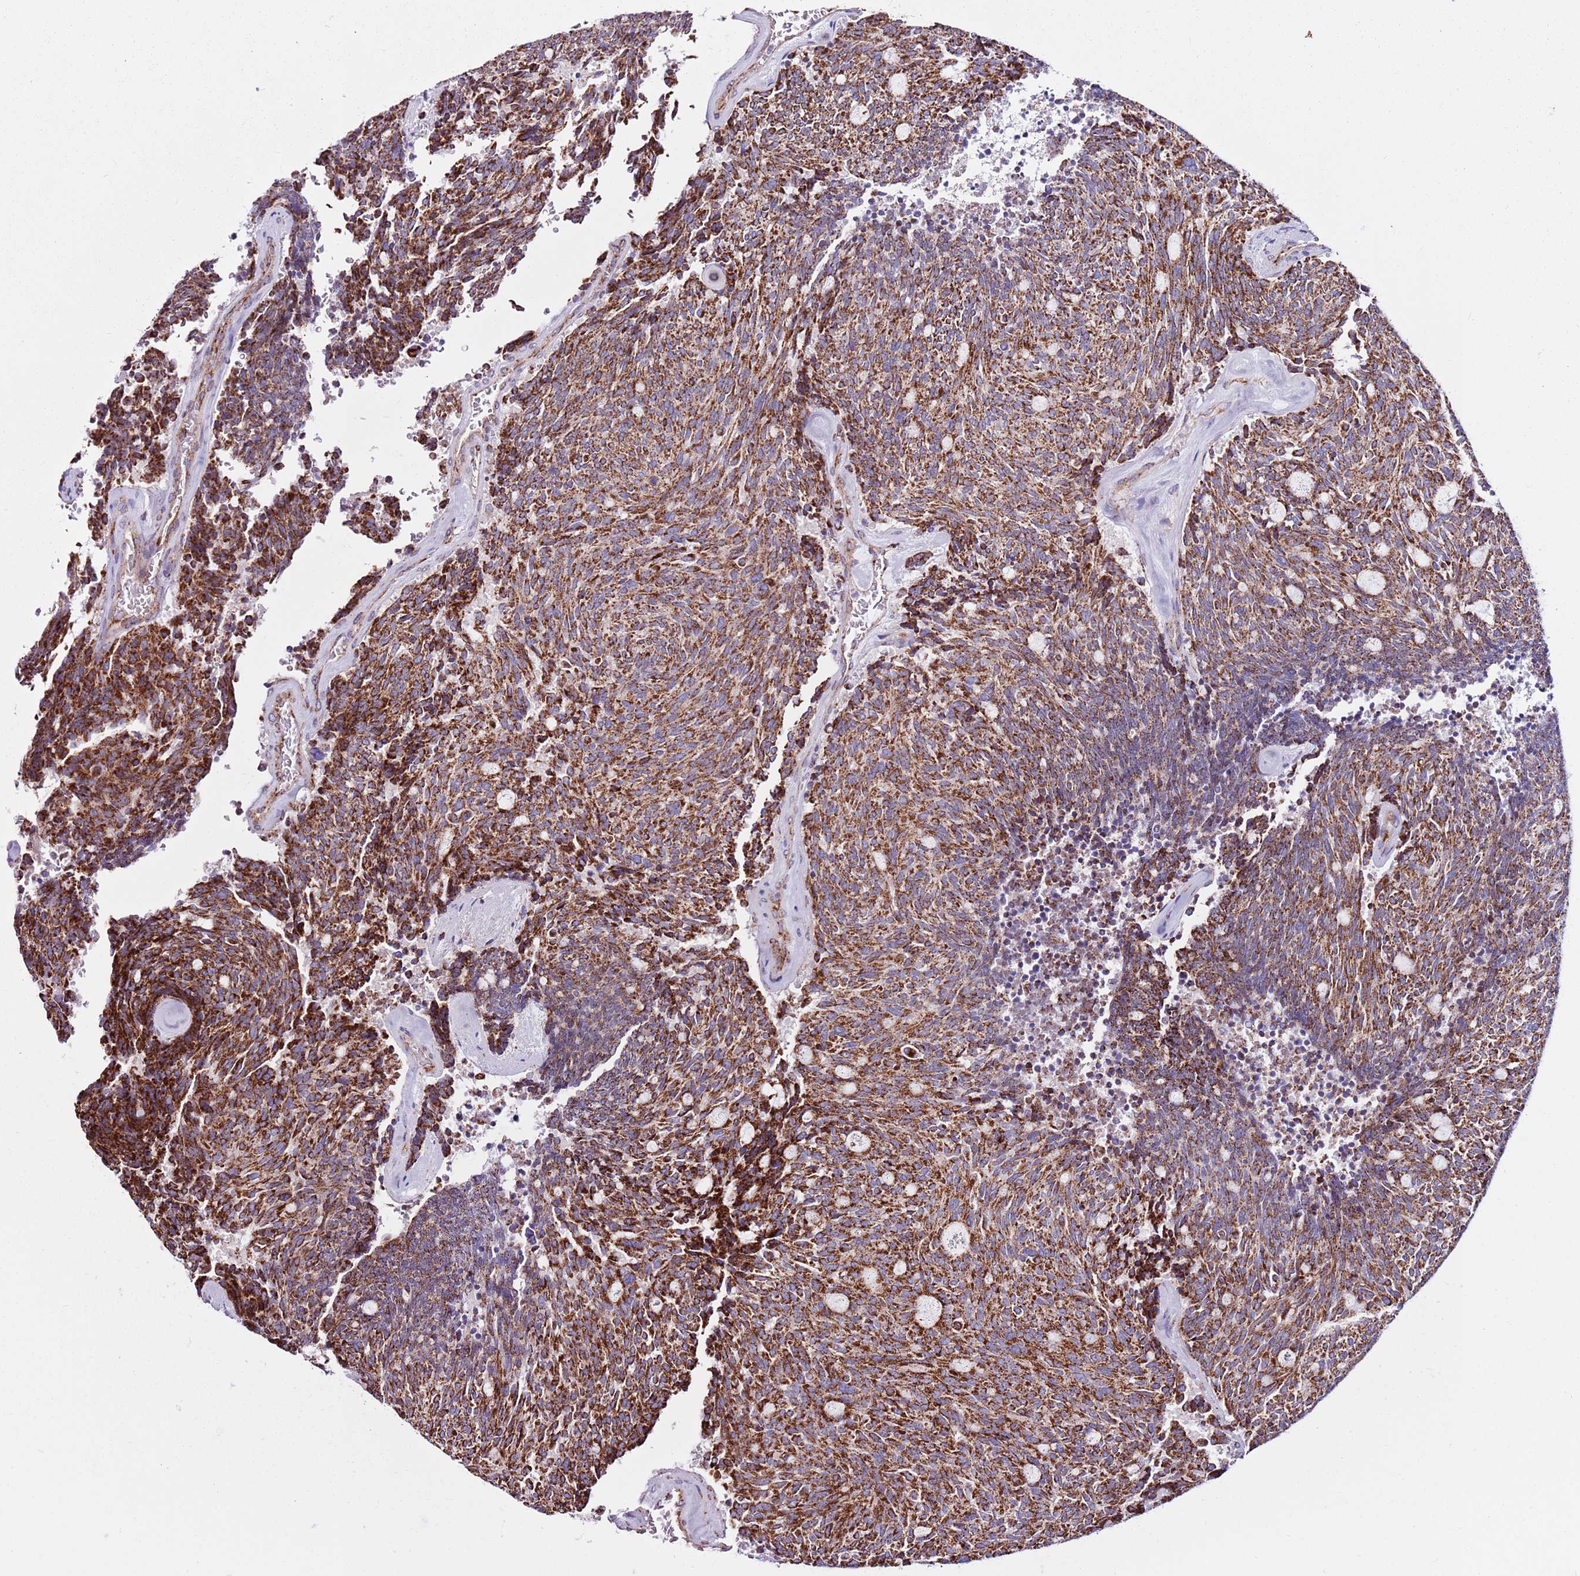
{"staining": {"intensity": "strong", "quantity": ">75%", "location": "cytoplasmic/membranous"}, "tissue": "carcinoid", "cell_type": "Tumor cells", "image_type": "cancer", "snomed": [{"axis": "morphology", "description": "Carcinoid, malignant, NOS"}, {"axis": "topography", "description": "Pancreas"}], "caption": "Carcinoid stained for a protein (brown) reveals strong cytoplasmic/membranous positive positivity in approximately >75% of tumor cells.", "gene": "HECTD4", "patient": {"sex": "female", "age": 54}}